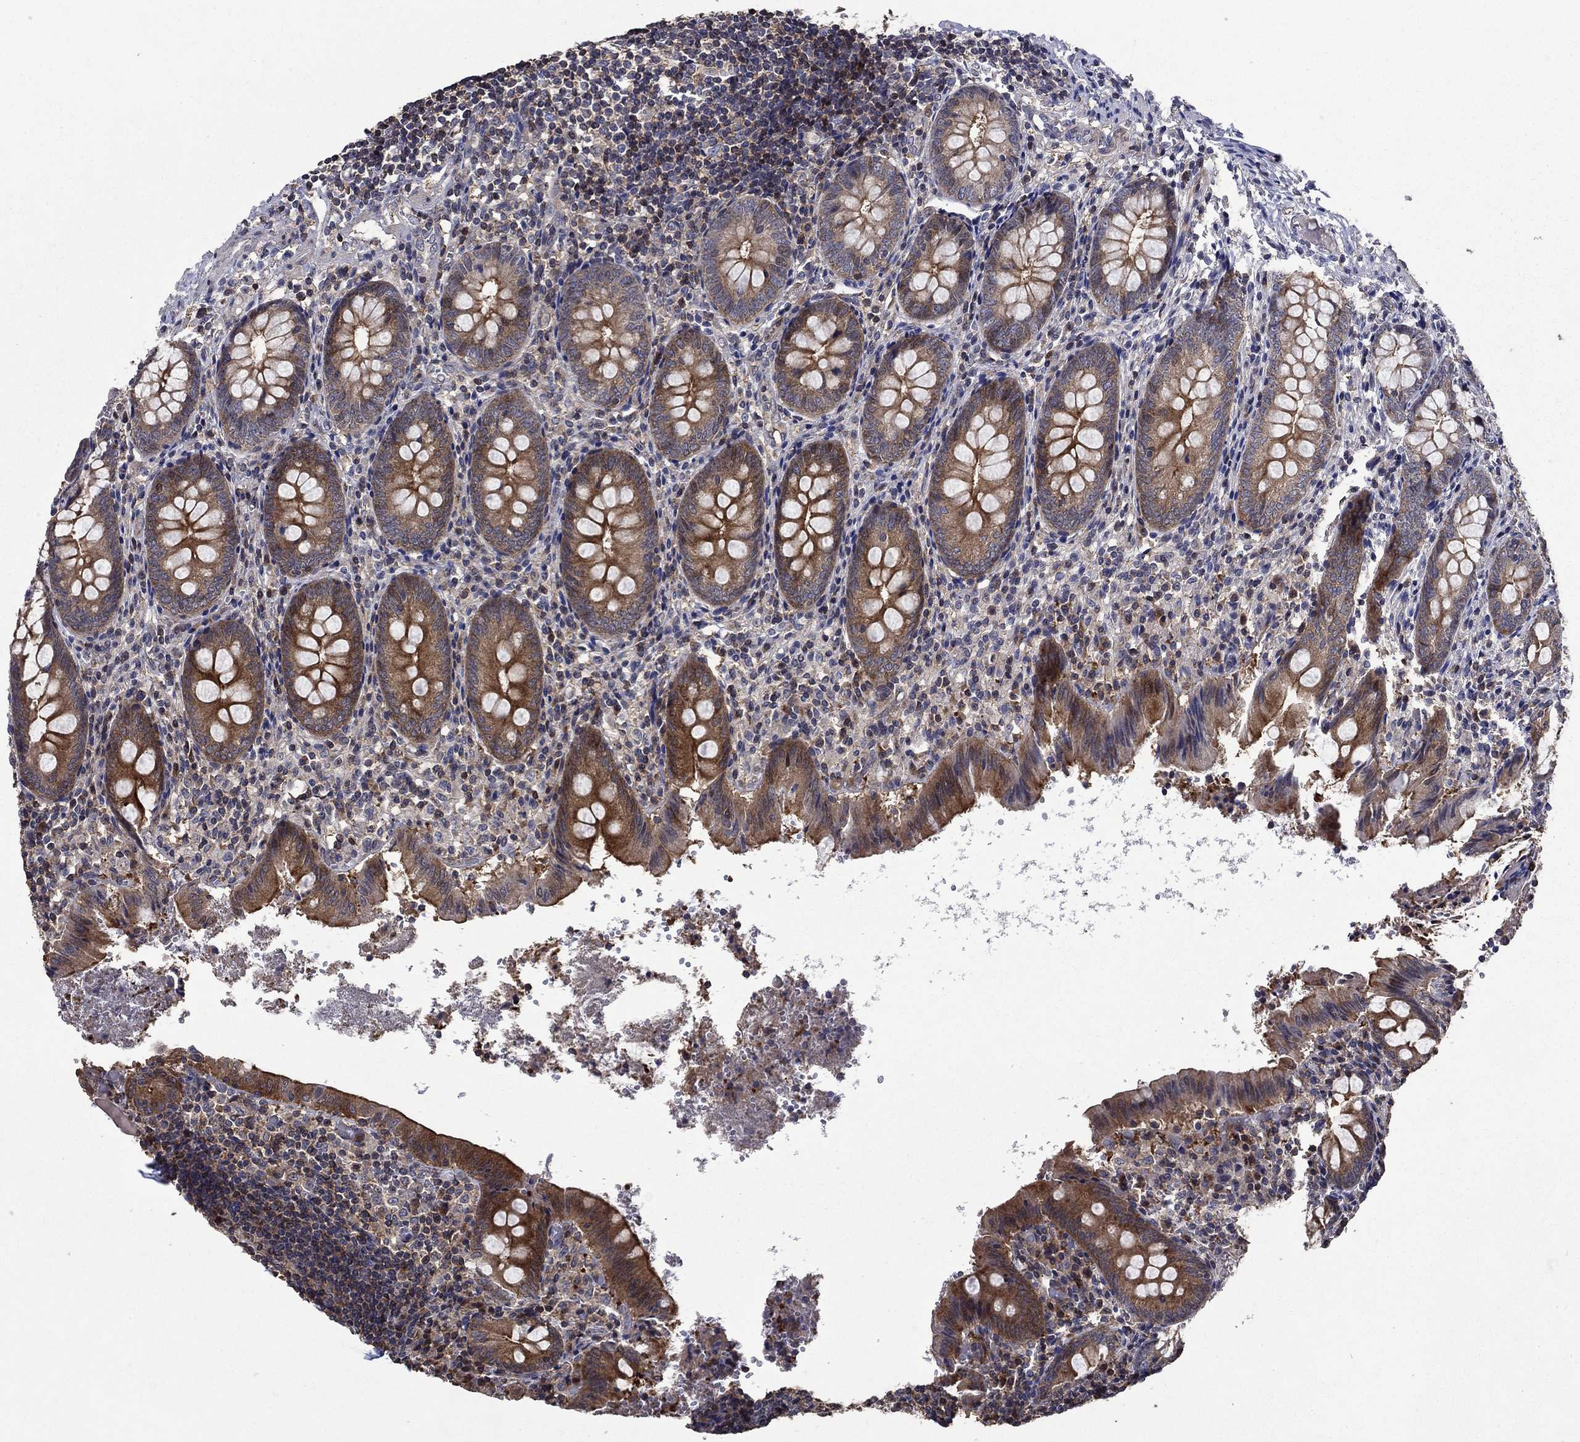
{"staining": {"intensity": "strong", "quantity": "25%-75%", "location": "cytoplasmic/membranous"}, "tissue": "appendix", "cell_type": "Glandular cells", "image_type": "normal", "snomed": [{"axis": "morphology", "description": "Normal tissue, NOS"}, {"axis": "topography", "description": "Appendix"}], "caption": "The immunohistochemical stain shows strong cytoplasmic/membranous expression in glandular cells of benign appendix. (Brightfield microscopy of DAB IHC at high magnification).", "gene": "DVL1", "patient": {"sex": "female", "age": 23}}